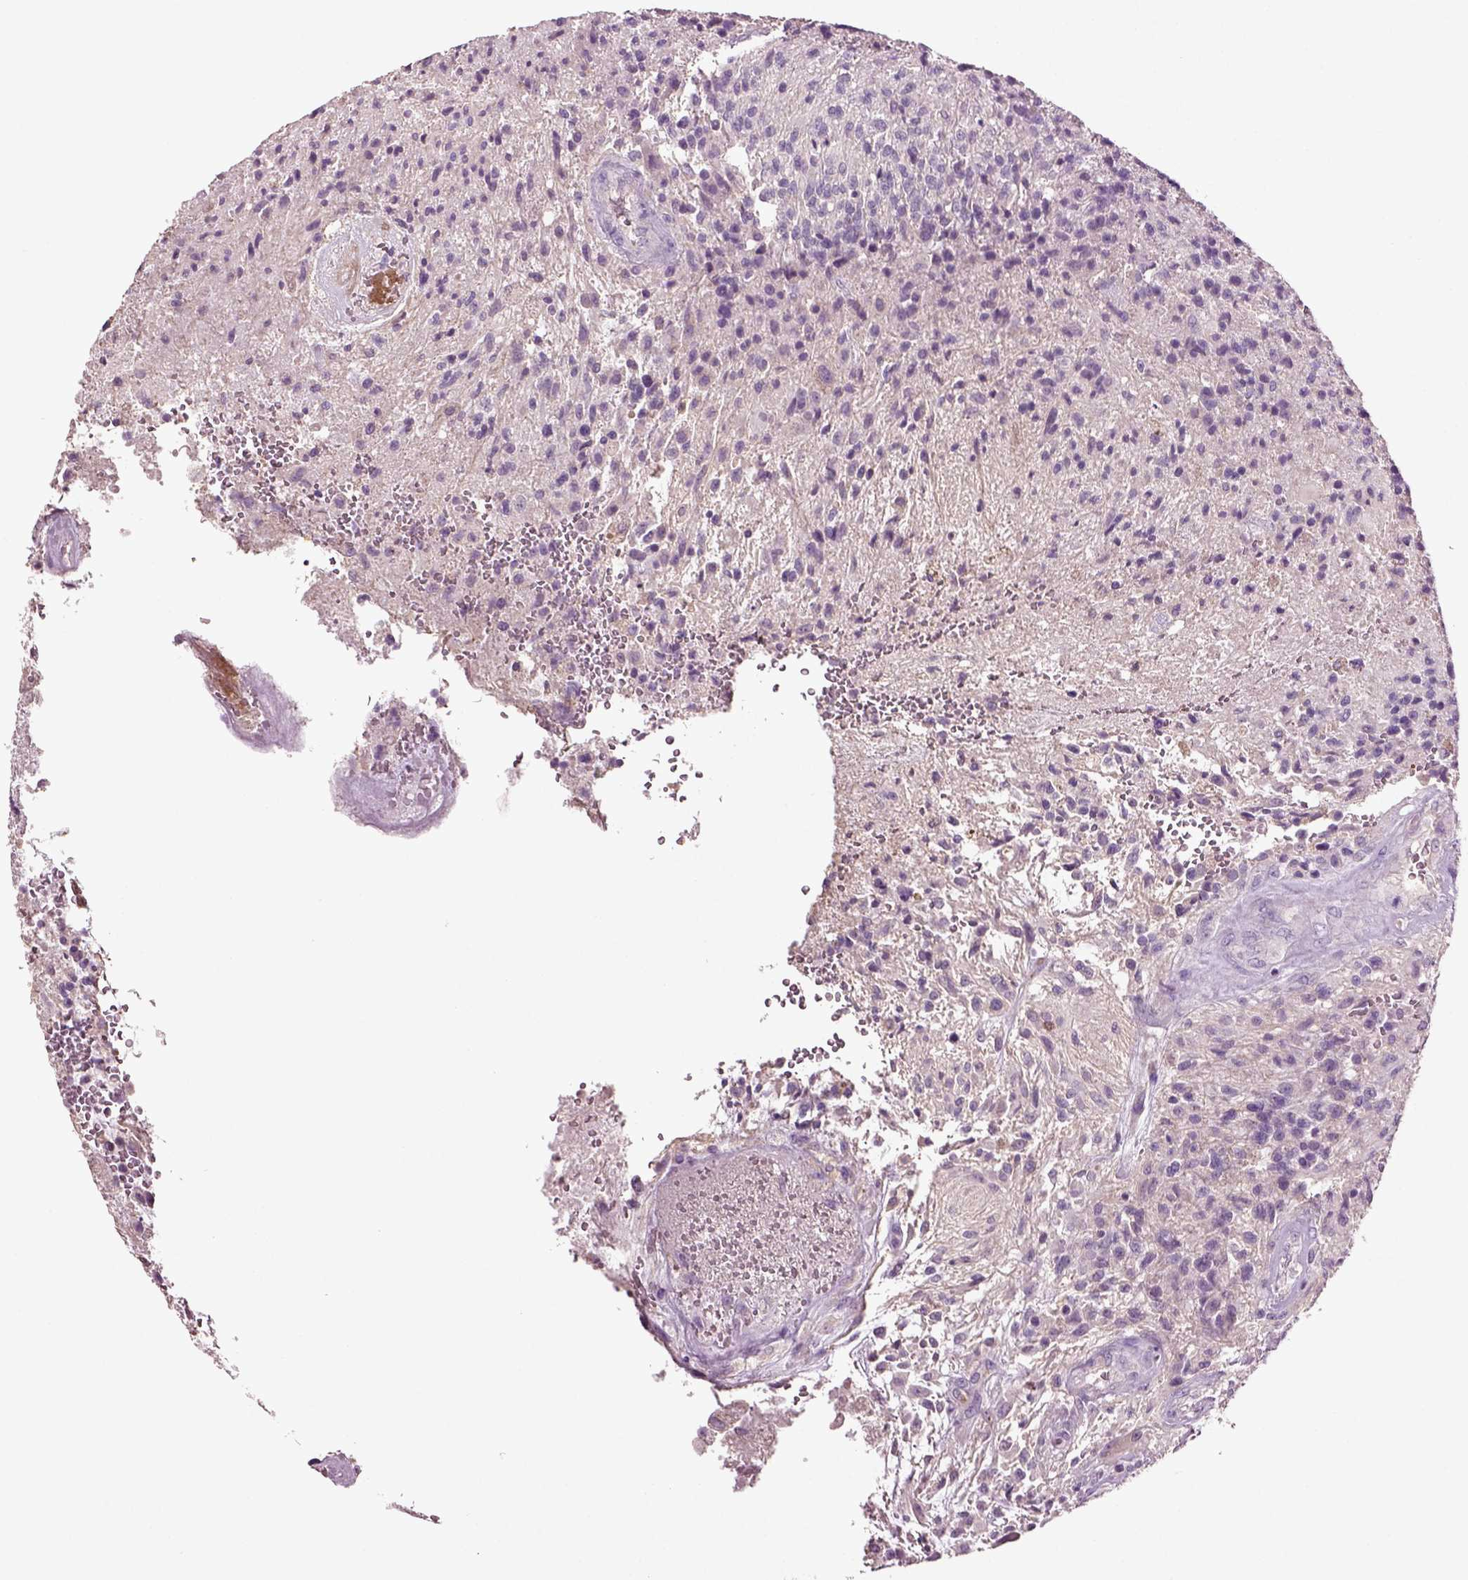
{"staining": {"intensity": "negative", "quantity": "none", "location": "none"}, "tissue": "glioma", "cell_type": "Tumor cells", "image_type": "cancer", "snomed": [{"axis": "morphology", "description": "Glioma, malignant, High grade"}, {"axis": "topography", "description": "Brain"}], "caption": "A micrograph of glioma stained for a protein reveals no brown staining in tumor cells.", "gene": "DEFB118", "patient": {"sex": "male", "age": 56}}